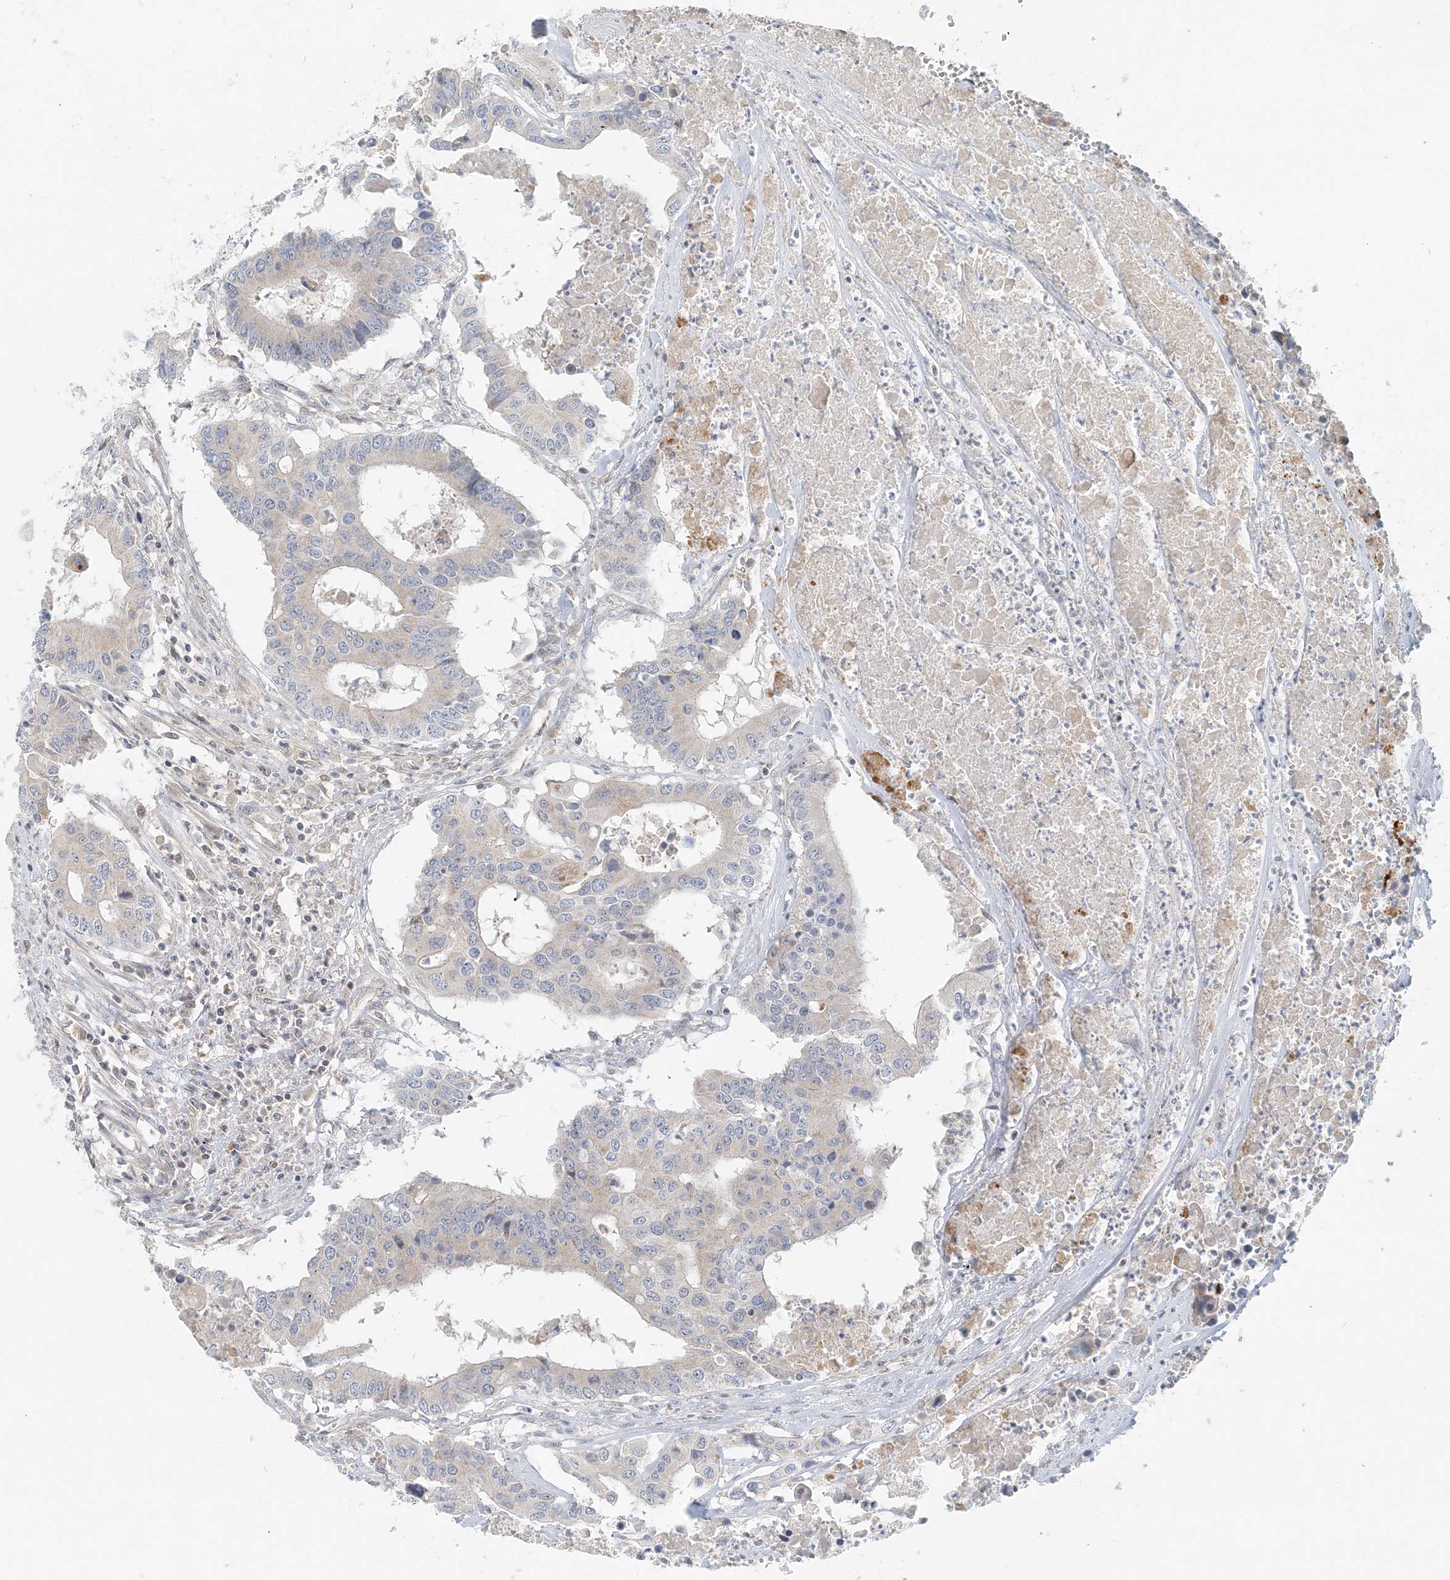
{"staining": {"intensity": "negative", "quantity": "none", "location": "none"}, "tissue": "colorectal cancer", "cell_type": "Tumor cells", "image_type": "cancer", "snomed": [{"axis": "morphology", "description": "Adenocarcinoma, NOS"}, {"axis": "topography", "description": "Colon"}], "caption": "The histopathology image displays no significant expression in tumor cells of colorectal cancer.", "gene": "NAA11", "patient": {"sex": "male", "age": 77}}